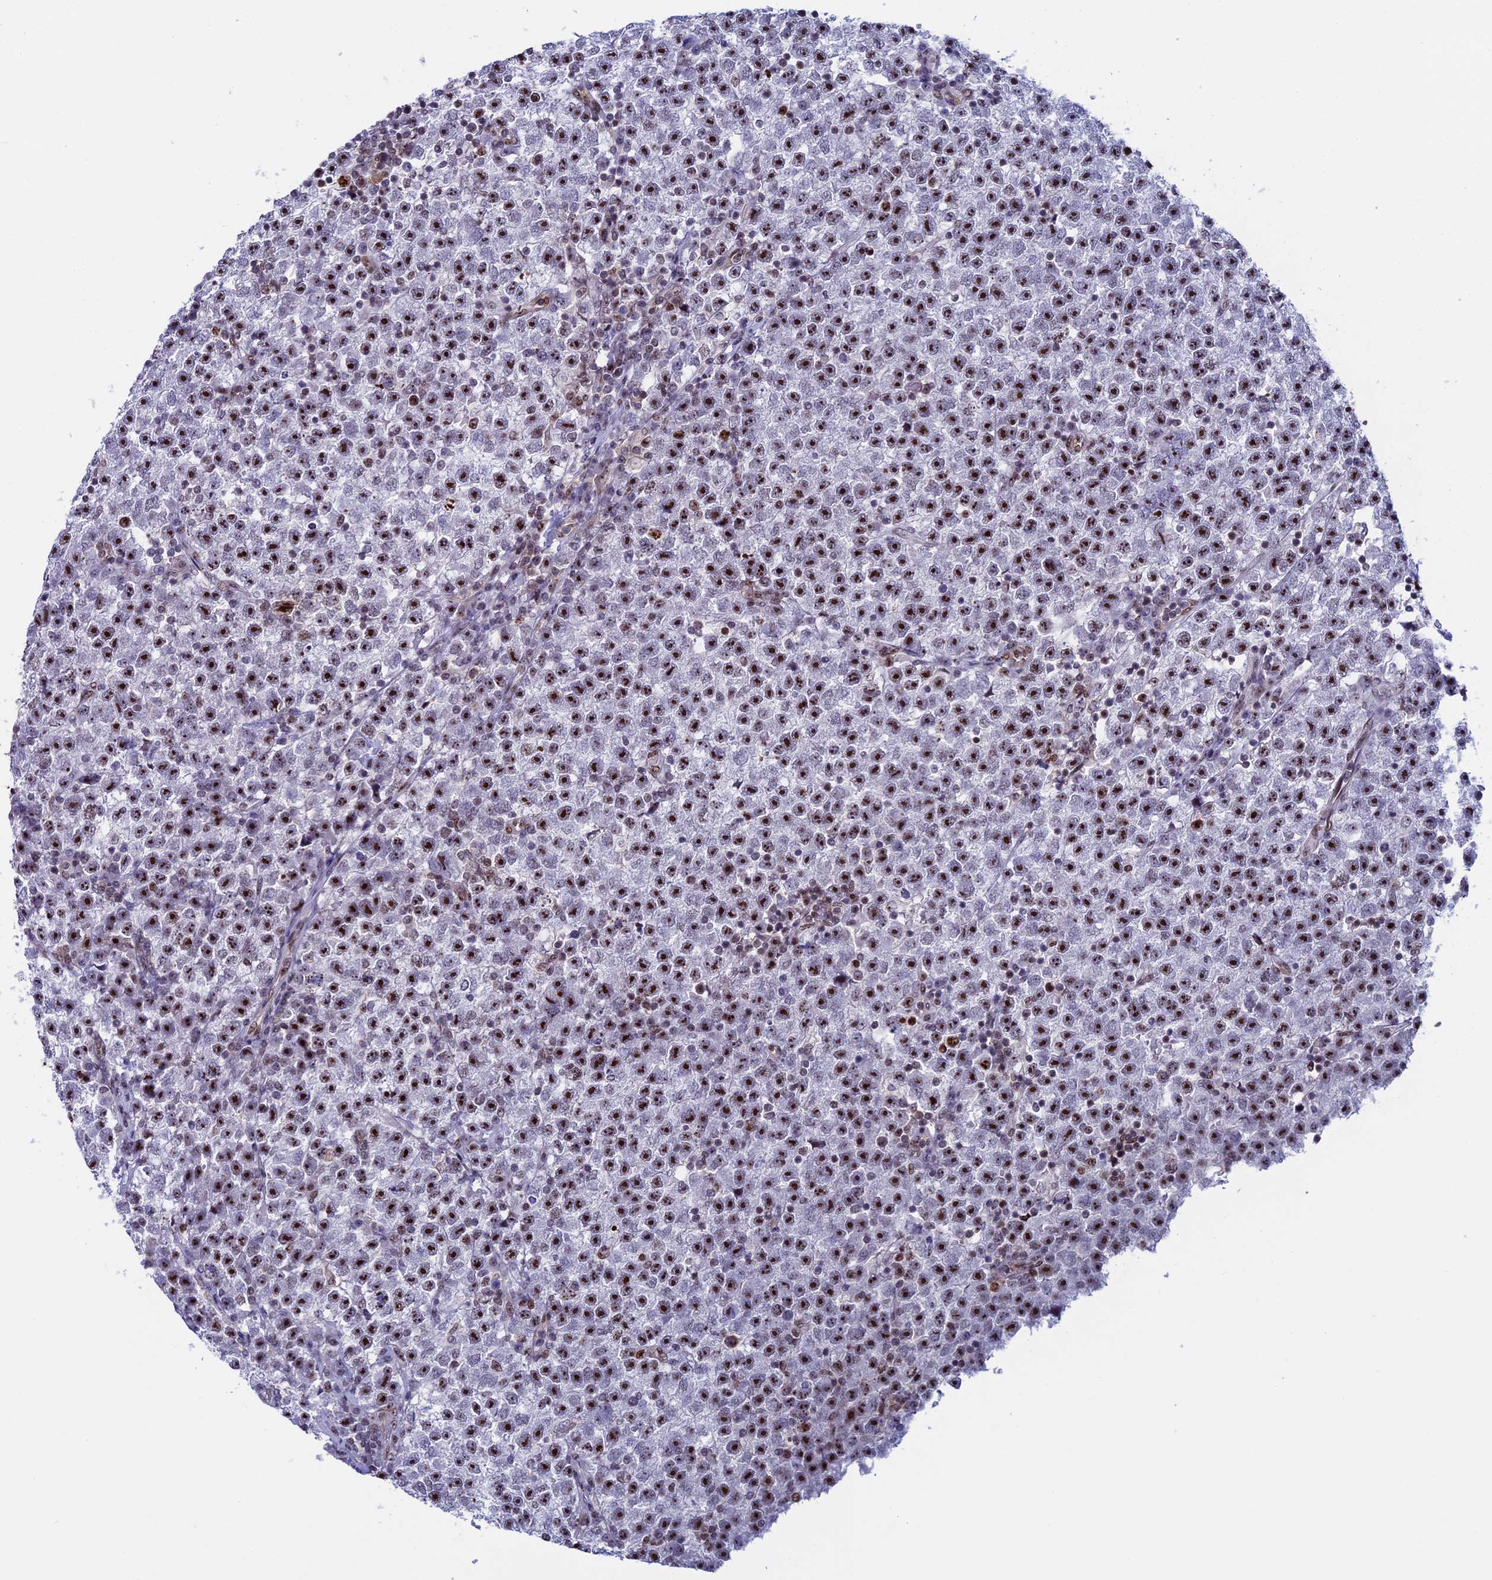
{"staining": {"intensity": "strong", "quantity": ">75%", "location": "nuclear"}, "tissue": "testis cancer", "cell_type": "Tumor cells", "image_type": "cancer", "snomed": [{"axis": "morphology", "description": "Seminoma, NOS"}, {"axis": "topography", "description": "Testis"}], "caption": "High-magnification brightfield microscopy of testis seminoma stained with DAB (3,3'-diaminobenzidine) (brown) and counterstained with hematoxylin (blue). tumor cells exhibit strong nuclear positivity is present in about>75% of cells. Nuclei are stained in blue.", "gene": "CCDC86", "patient": {"sex": "male", "age": 22}}